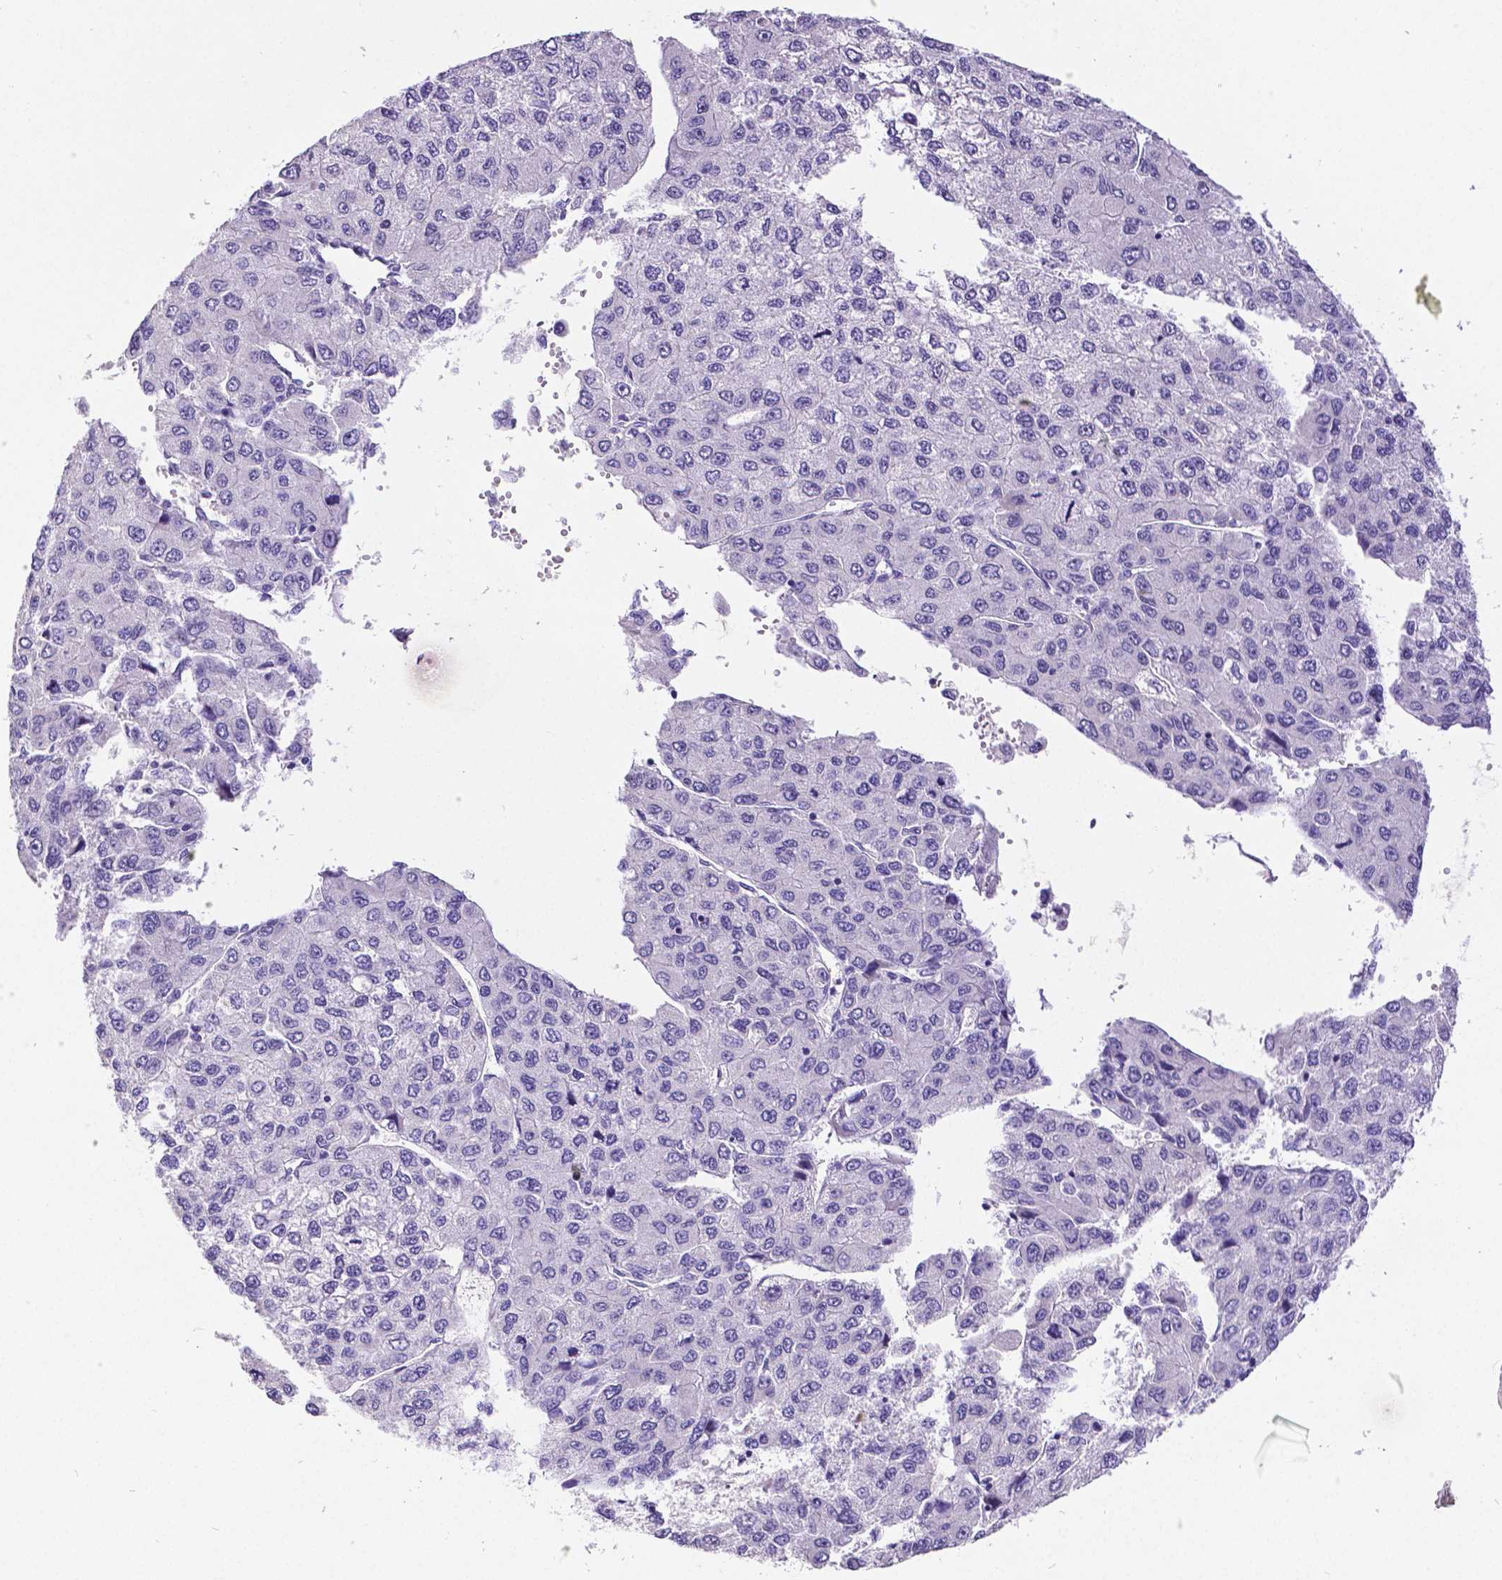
{"staining": {"intensity": "negative", "quantity": "none", "location": "none"}, "tissue": "liver cancer", "cell_type": "Tumor cells", "image_type": "cancer", "snomed": [{"axis": "morphology", "description": "Carcinoma, Hepatocellular, NOS"}, {"axis": "topography", "description": "Liver"}], "caption": "This is an immunohistochemistry (IHC) histopathology image of human liver hepatocellular carcinoma. There is no staining in tumor cells.", "gene": "SATB2", "patient": {"sex": "female", "age": 66}}